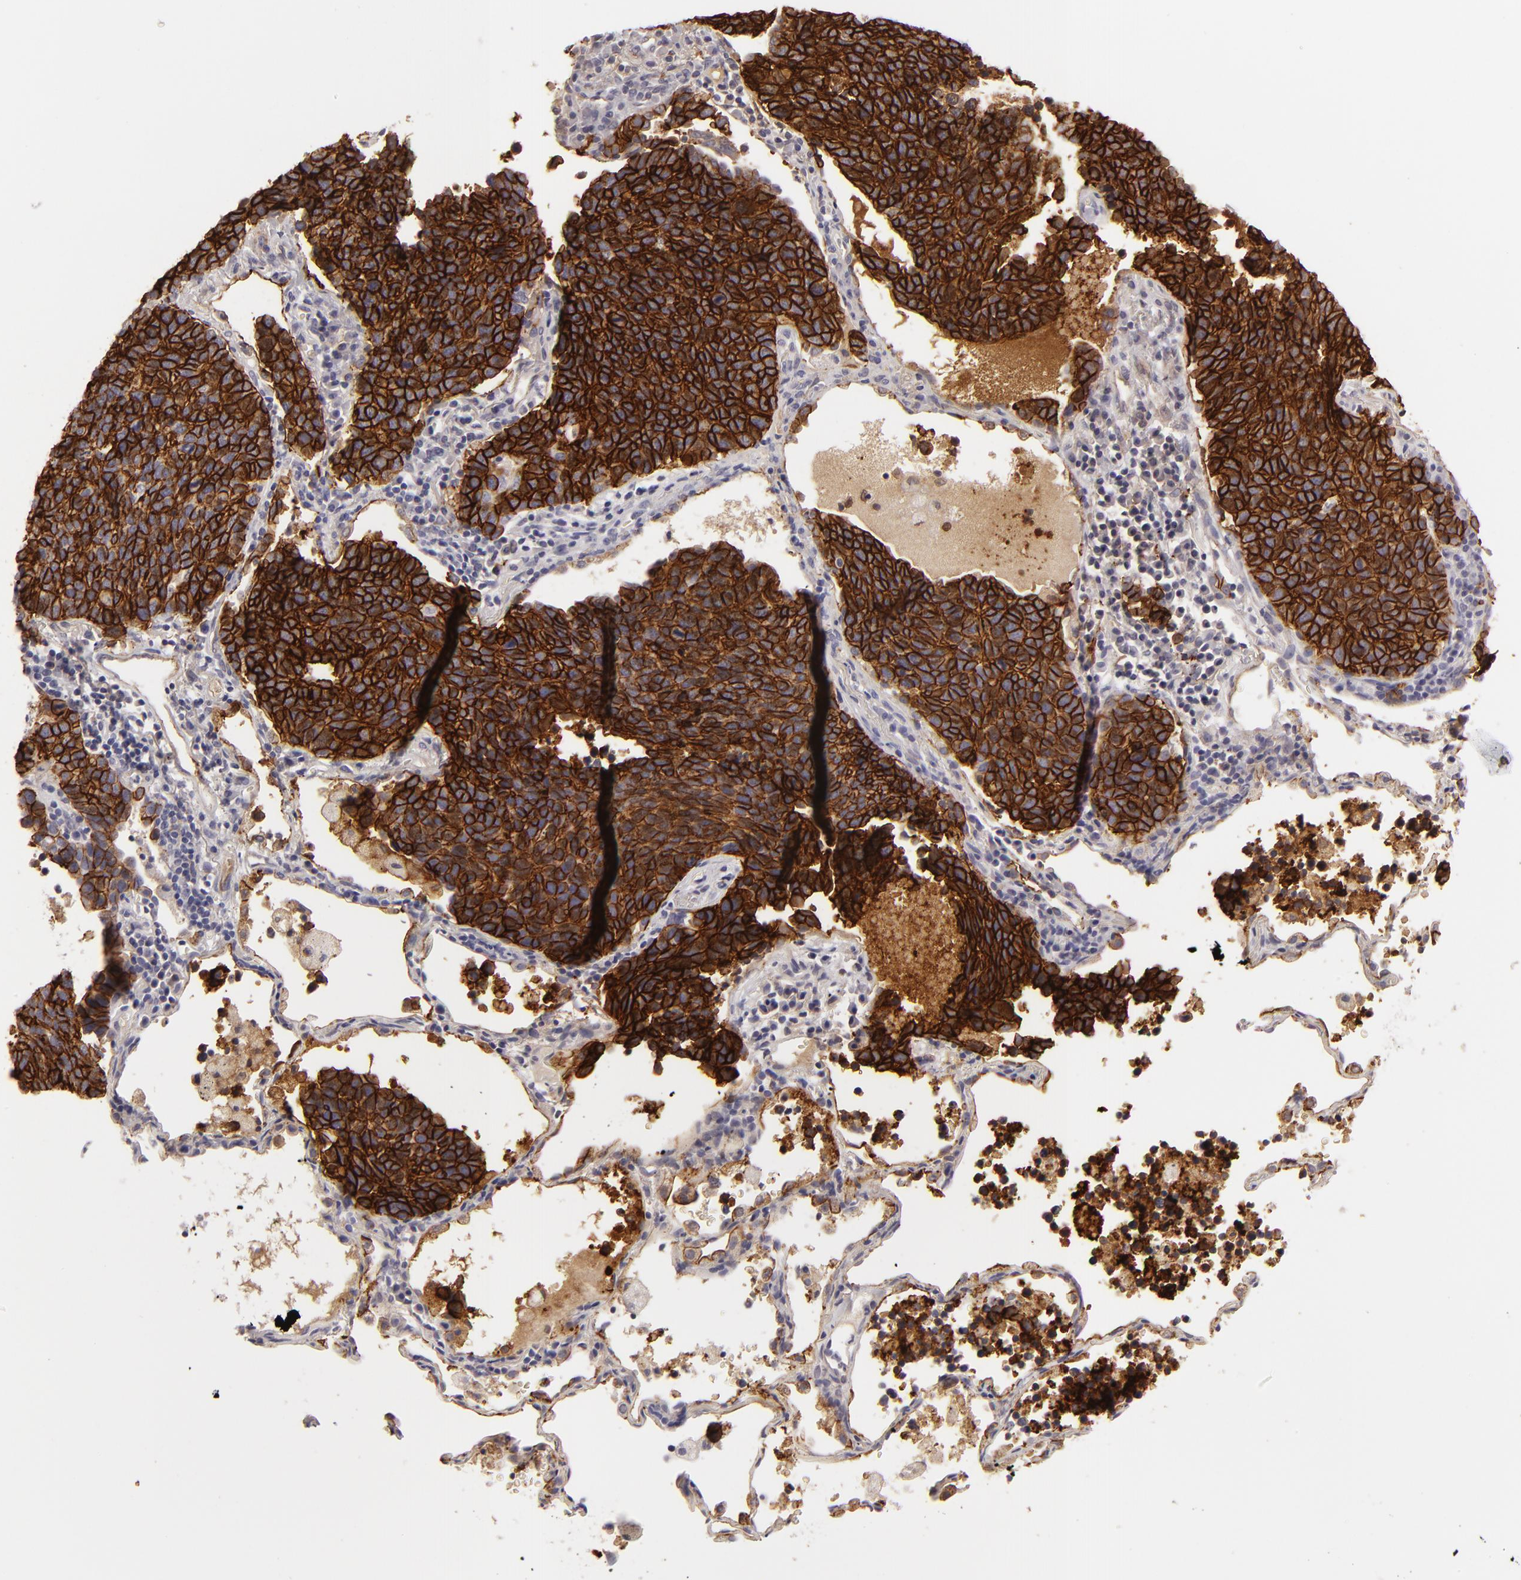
{"staining": {"intensity": "strong", "quantity": ">75%", "location": "cytoplasmic/membranous"}, "tissue": "lung cancer", "cell_type": "Tumor cells", "image_type": "cancer", "snomed": [{"axis": "morphology", "description": "Neoplasm, malignant, NOS"}, {"axis": "topography", "description": "Lung"}], "caption": "An image of lung cancer stained for a protein reveals strong cytoplasmic/membranous brown staining in tumor cells.", "gene": "ALCAM", "patient": {"sex": "female", "age": 75}}